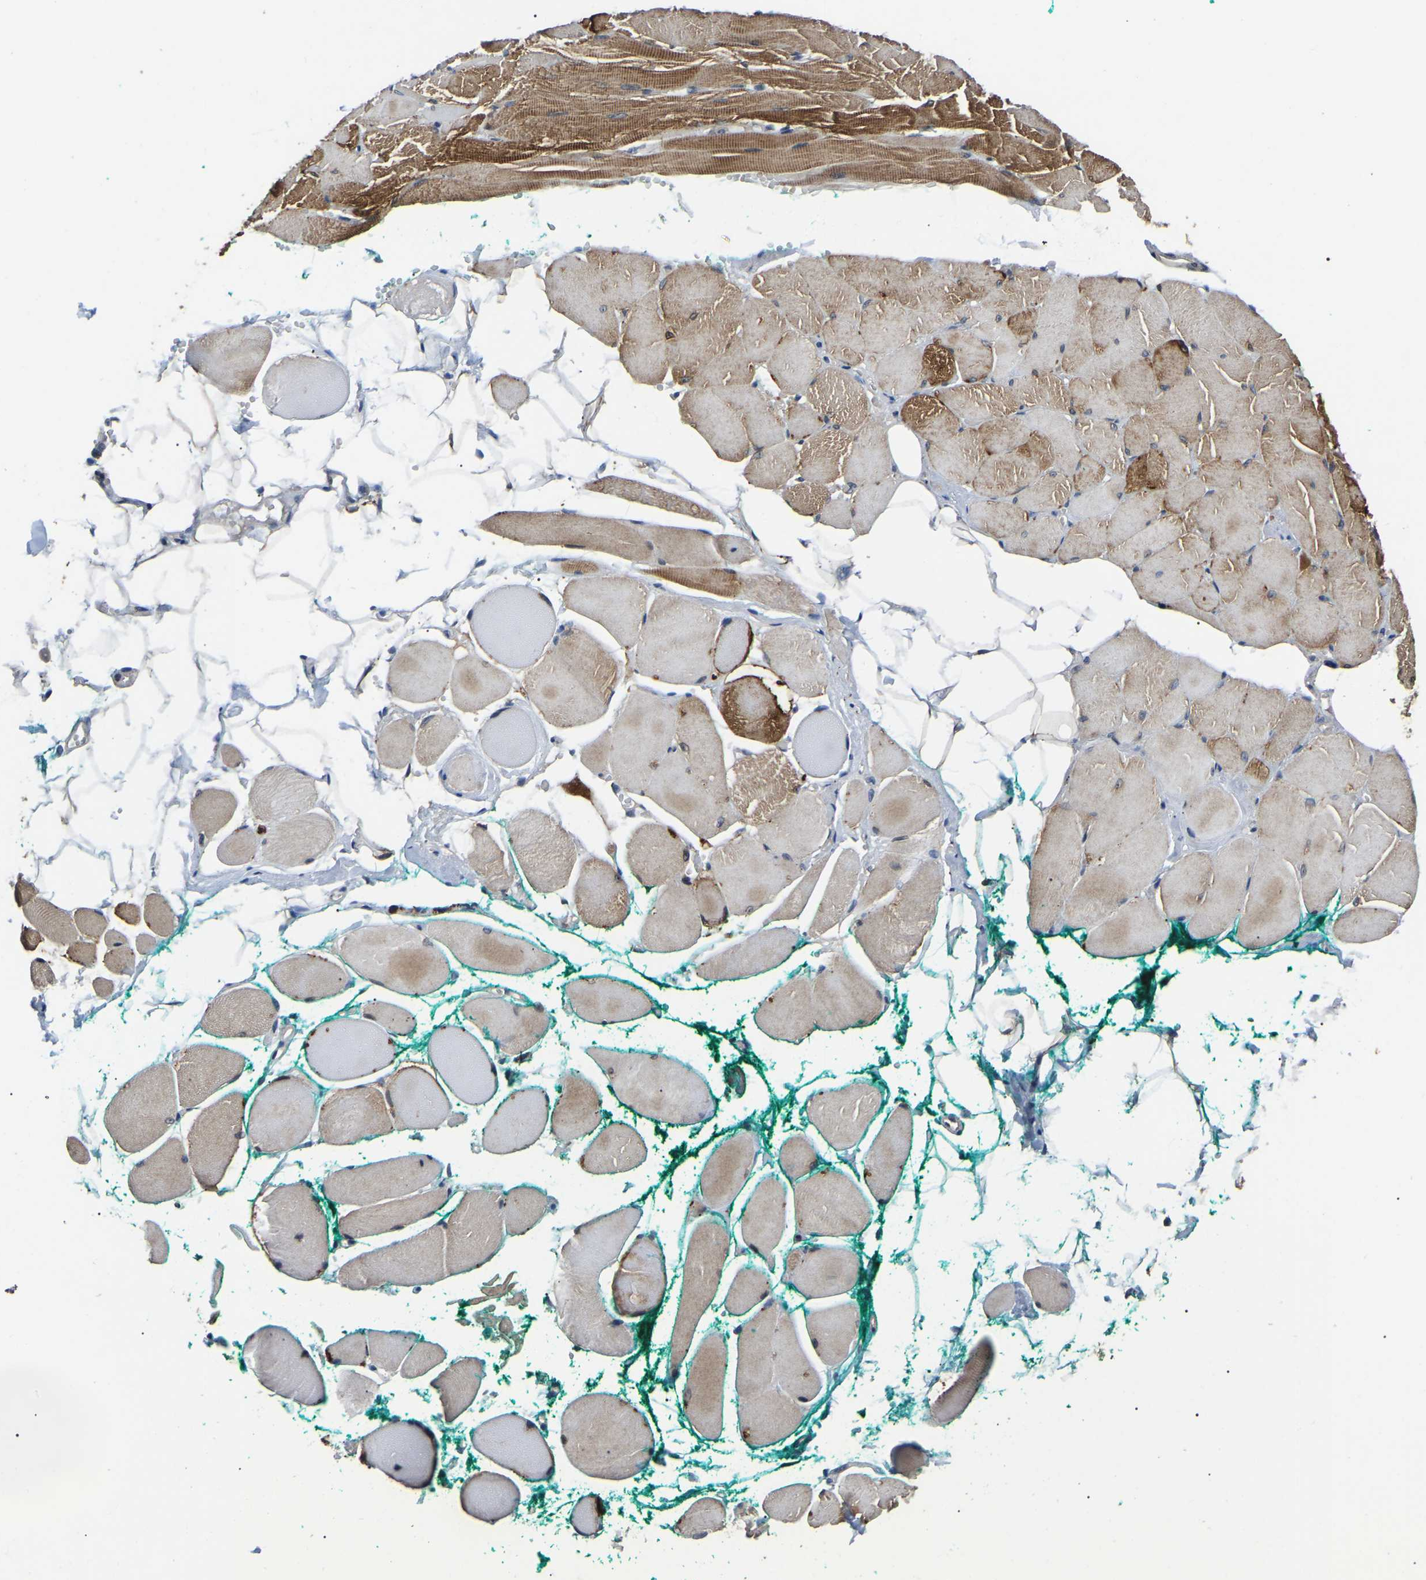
{"staining": {"intensity": "moderate", "quantity": "25%-75%", "location": "cytoplasmic/membranous"}, "tissue": "skeletal muscle", "cell_type": "Myocytes", "image_type": "normal", "snomed": [{"axis": "morphology", "description": "Normal tissue, NOS"}, {"axis": "topography", "description": "Skeletal muscle"}, {"axis": "topography", "description": "Peripheral nerve tissue"}], "caption": "IHC (DAB) staining of normal human skeletal muscle exhibits moderate cytoplasmic/membranous protein staining in about 25%-75% of myocytes. (IHC, brightfield microscopy, high magnification).", "gene": "PPM1E", "patient": {"sex": "female", "age": 84}}